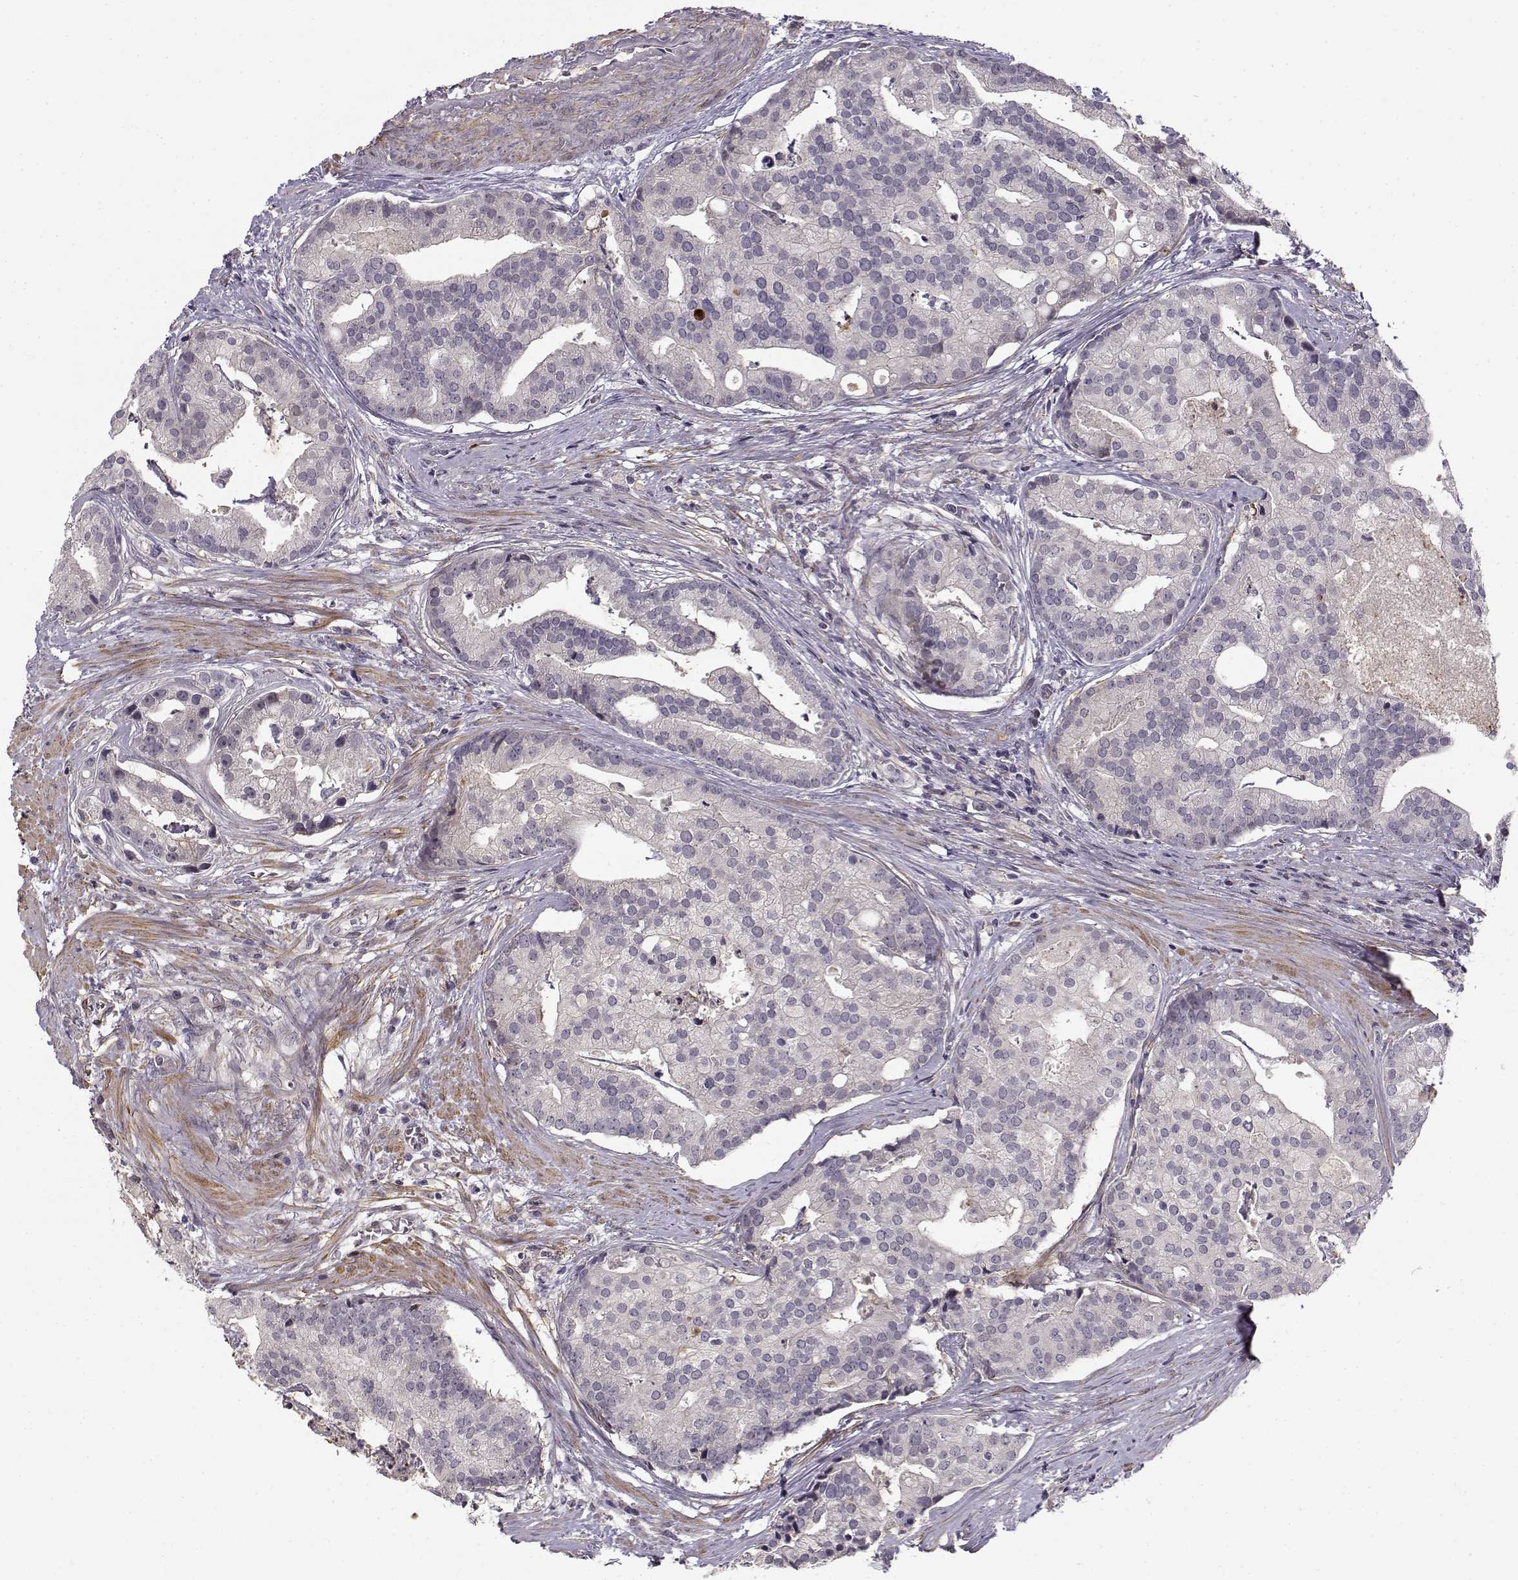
{"staining": {"intensity": "negative", "quantity": "none", "location": "none"}, "tissue": "prostate cancer", "cell_type": "Tumor cells", "image_type": "cancer", "snomed": [{"axis": "morphology", "description": "Adenocarcinoma, NOS"}, {"axis": "topography", "description": "Prostate and seminal vesicle, NOS"}, {"axis": "topography", "description": "Prostate"}], "caption": "The image exhibits no staining of tumor cells in prostate adenocarcinoma.", "gene": "RGS9BP", "patient": {"sex": "male", "age": 44}}